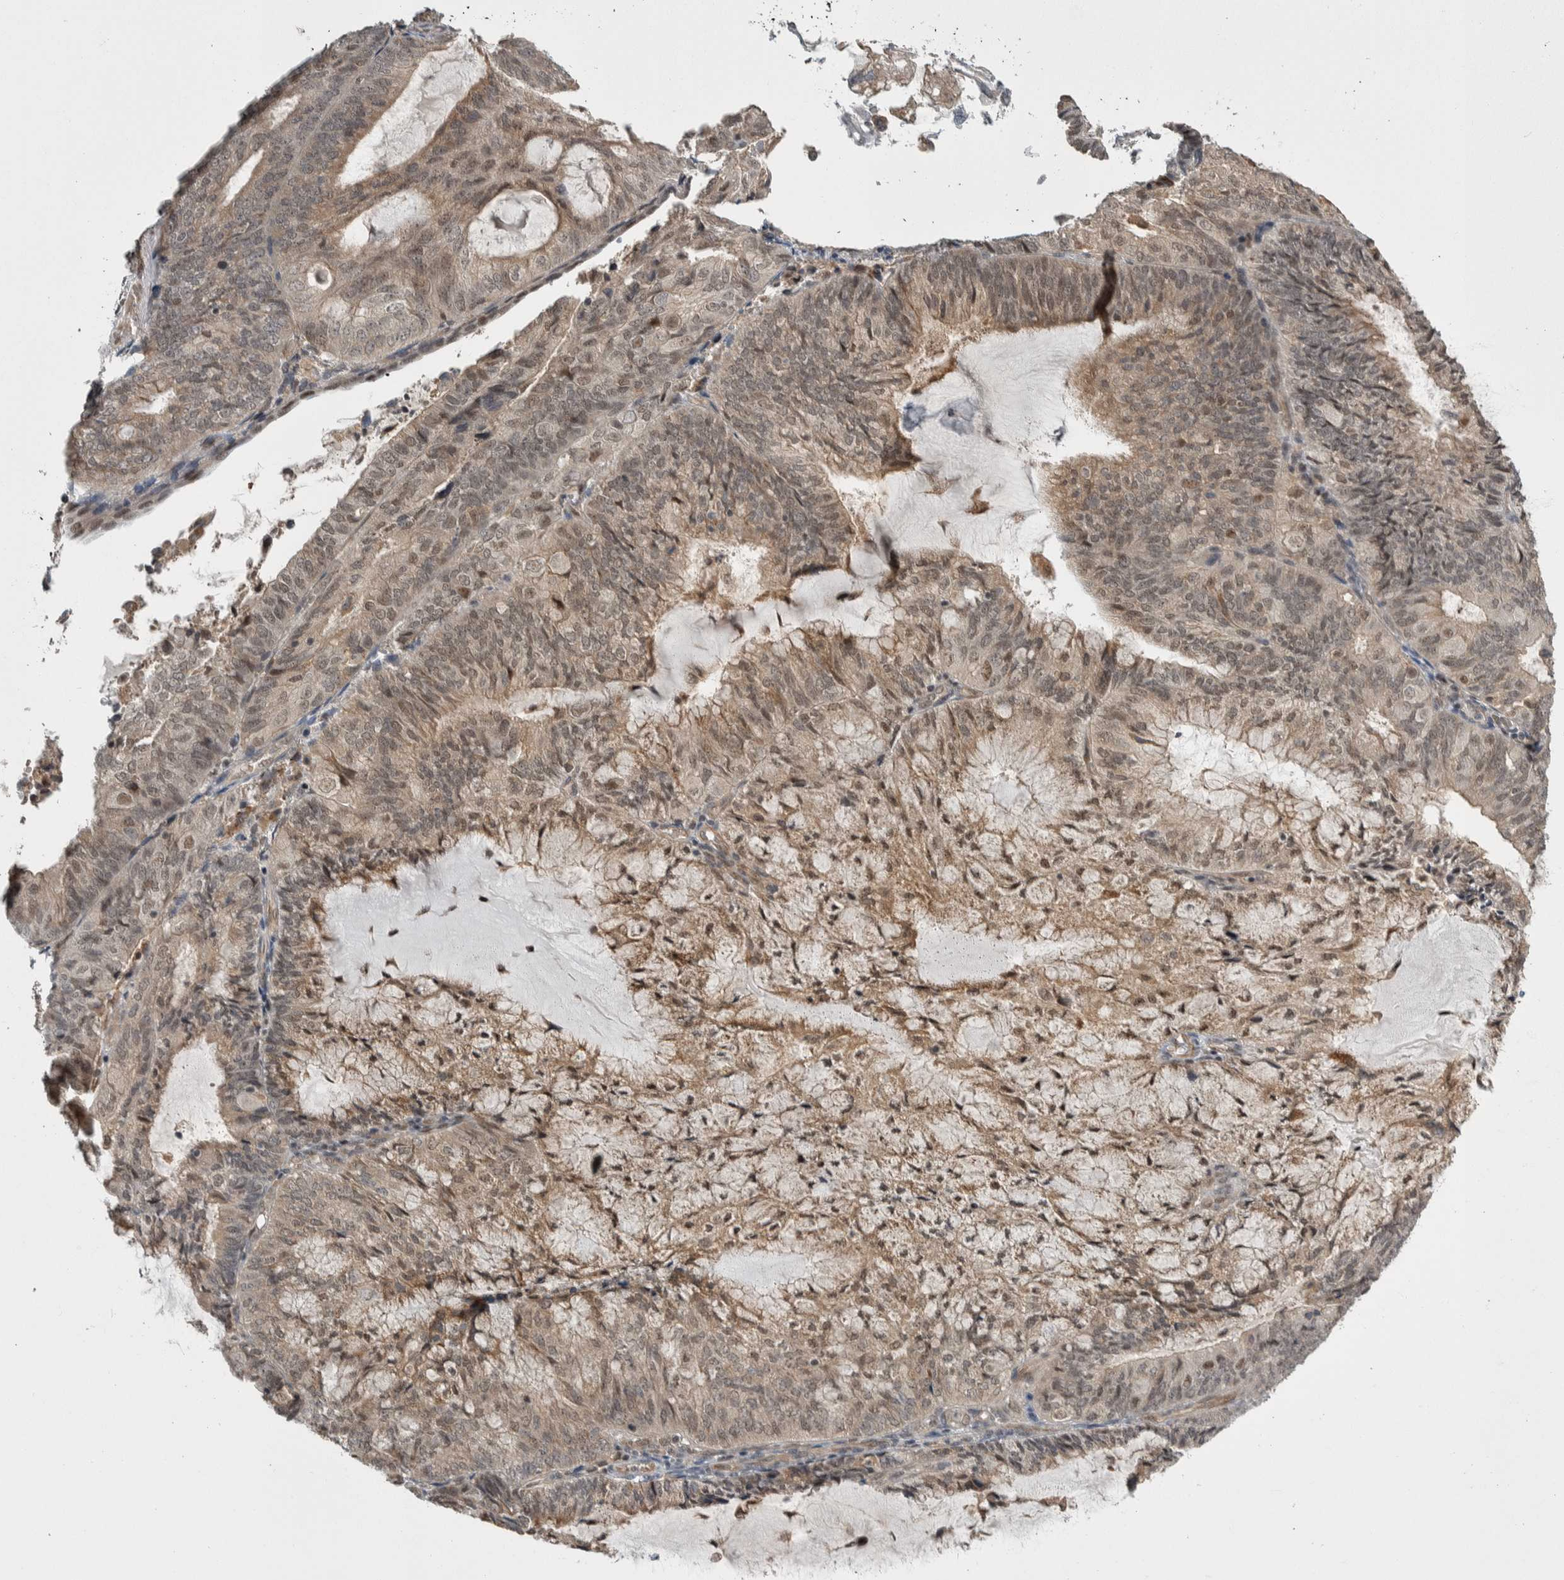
{"staining": {"intensity": "weak", "quantity": "25%-75%", "location": "cytoplasmic/membranous,nuclear"}, "tissue": "endometrial cancer", "cell_type": "Tumor cells", "image_type": "cancer", "snomed": [{"axis": "morphology", "description": "Adenocarcinoma, NOS"}, {"axis": "topography", "description": "Endometrium"}], "caption": "Human endometrial cancer (adenocarcinoma) stained with a brown dye exhibits weak cytoplasmic/membranous and nuclear positive positivity in approximately 25%-75% of tumor cells.", "gene": "PRDM4", "patient": {"sex": "female", "age": 81}}